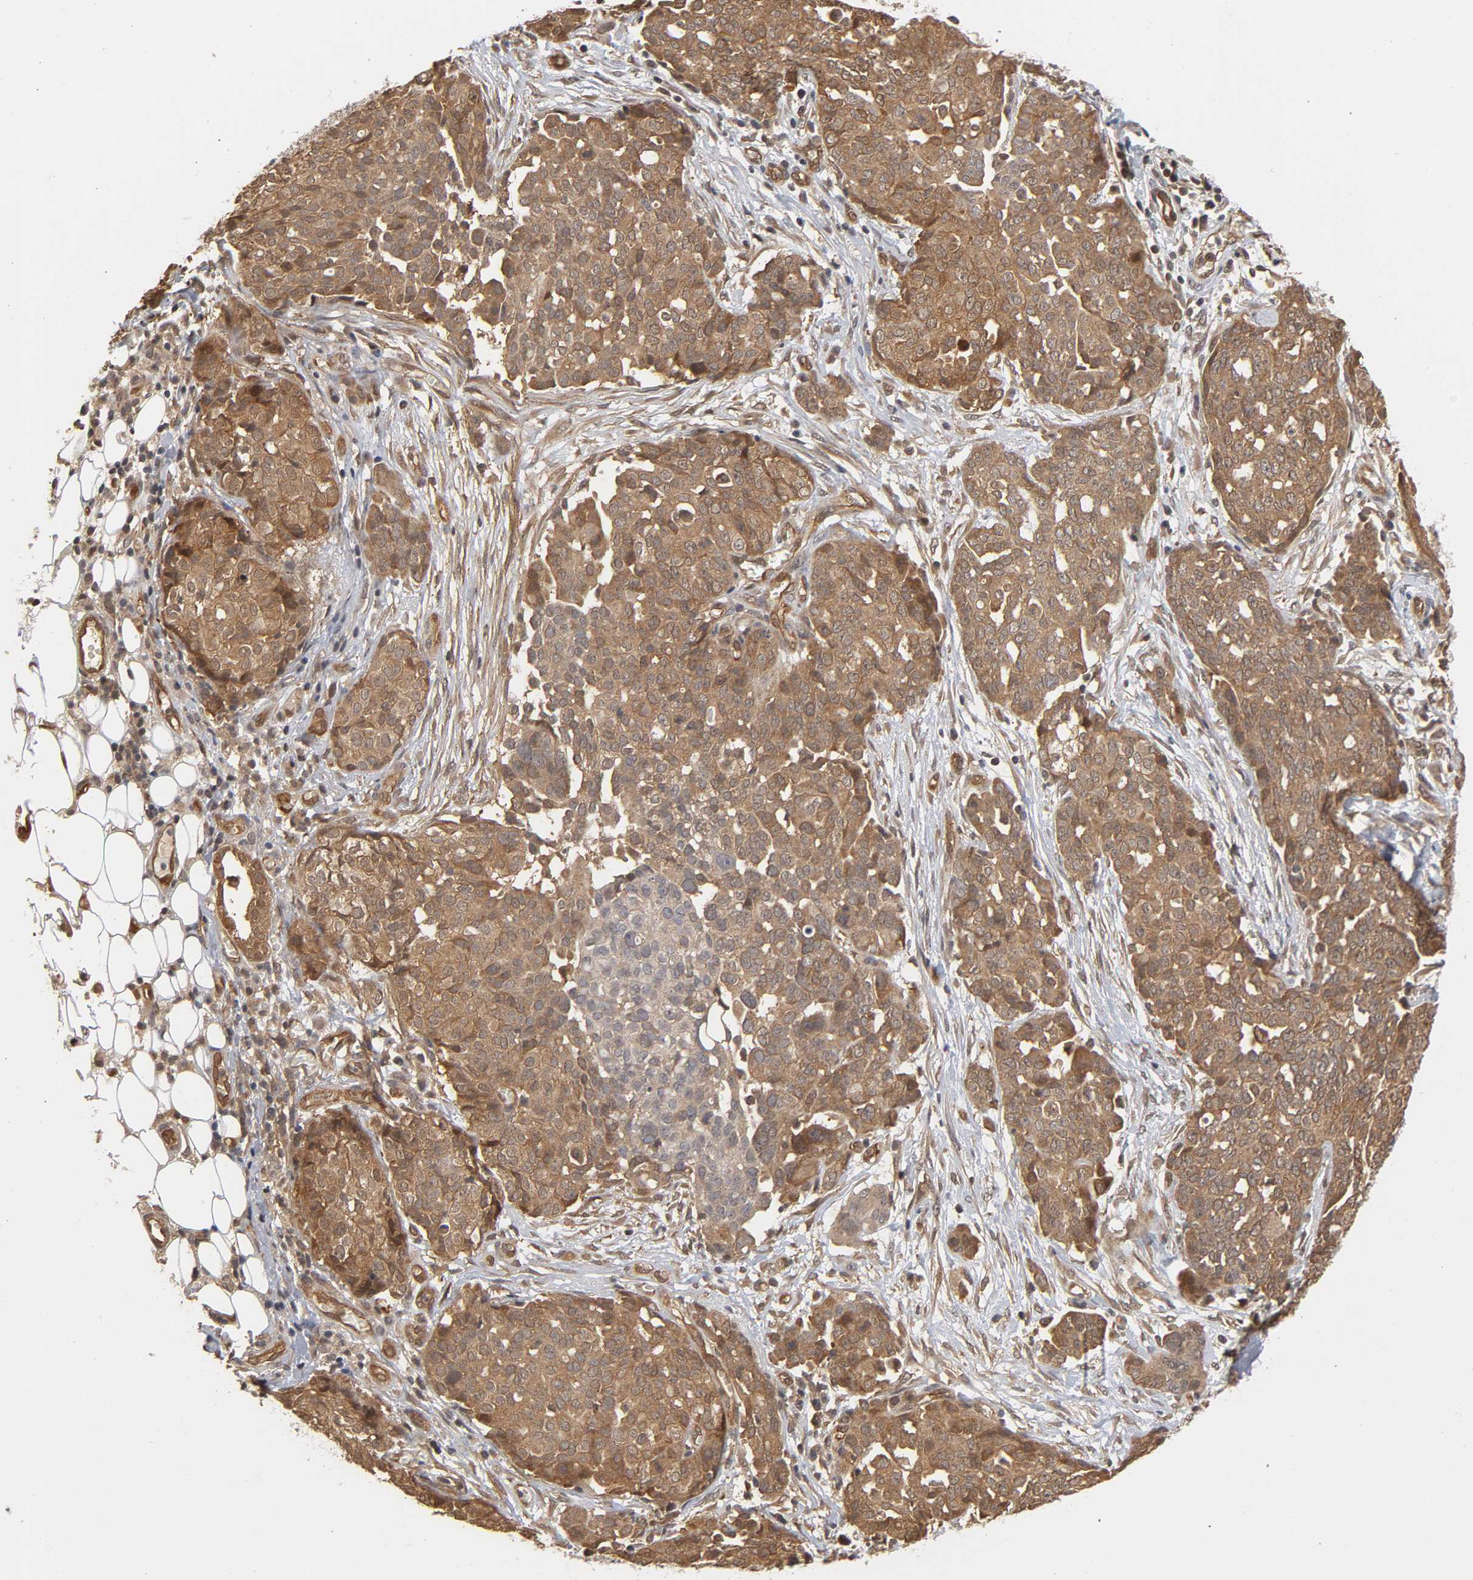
{"staining": {"intensity": "moderate", "quantity": ">75%", "location": "cytoplasmic/membranous"}, "tissue": "ovarian cancer", "cell_type": "Tumor cells", "image_type": "cancer", "snomed": [{"axis": "morphology", "description": "Cystadenocarcinoma, serous, NOS"}, {"axis": "topography", "description": "Soft tissue"}, {"axis": "topography", "description": "Ovary"}], "caption": "Immunohistochemistry (IHC) of serous cystadenocarcinoma (ovarian) demonstrates medium levels of moderate cytoplasmic/membranous staining in about >75% of tumor cells.", "gene": "CDC37", "patient": {"sex": "female", "age": 57}}